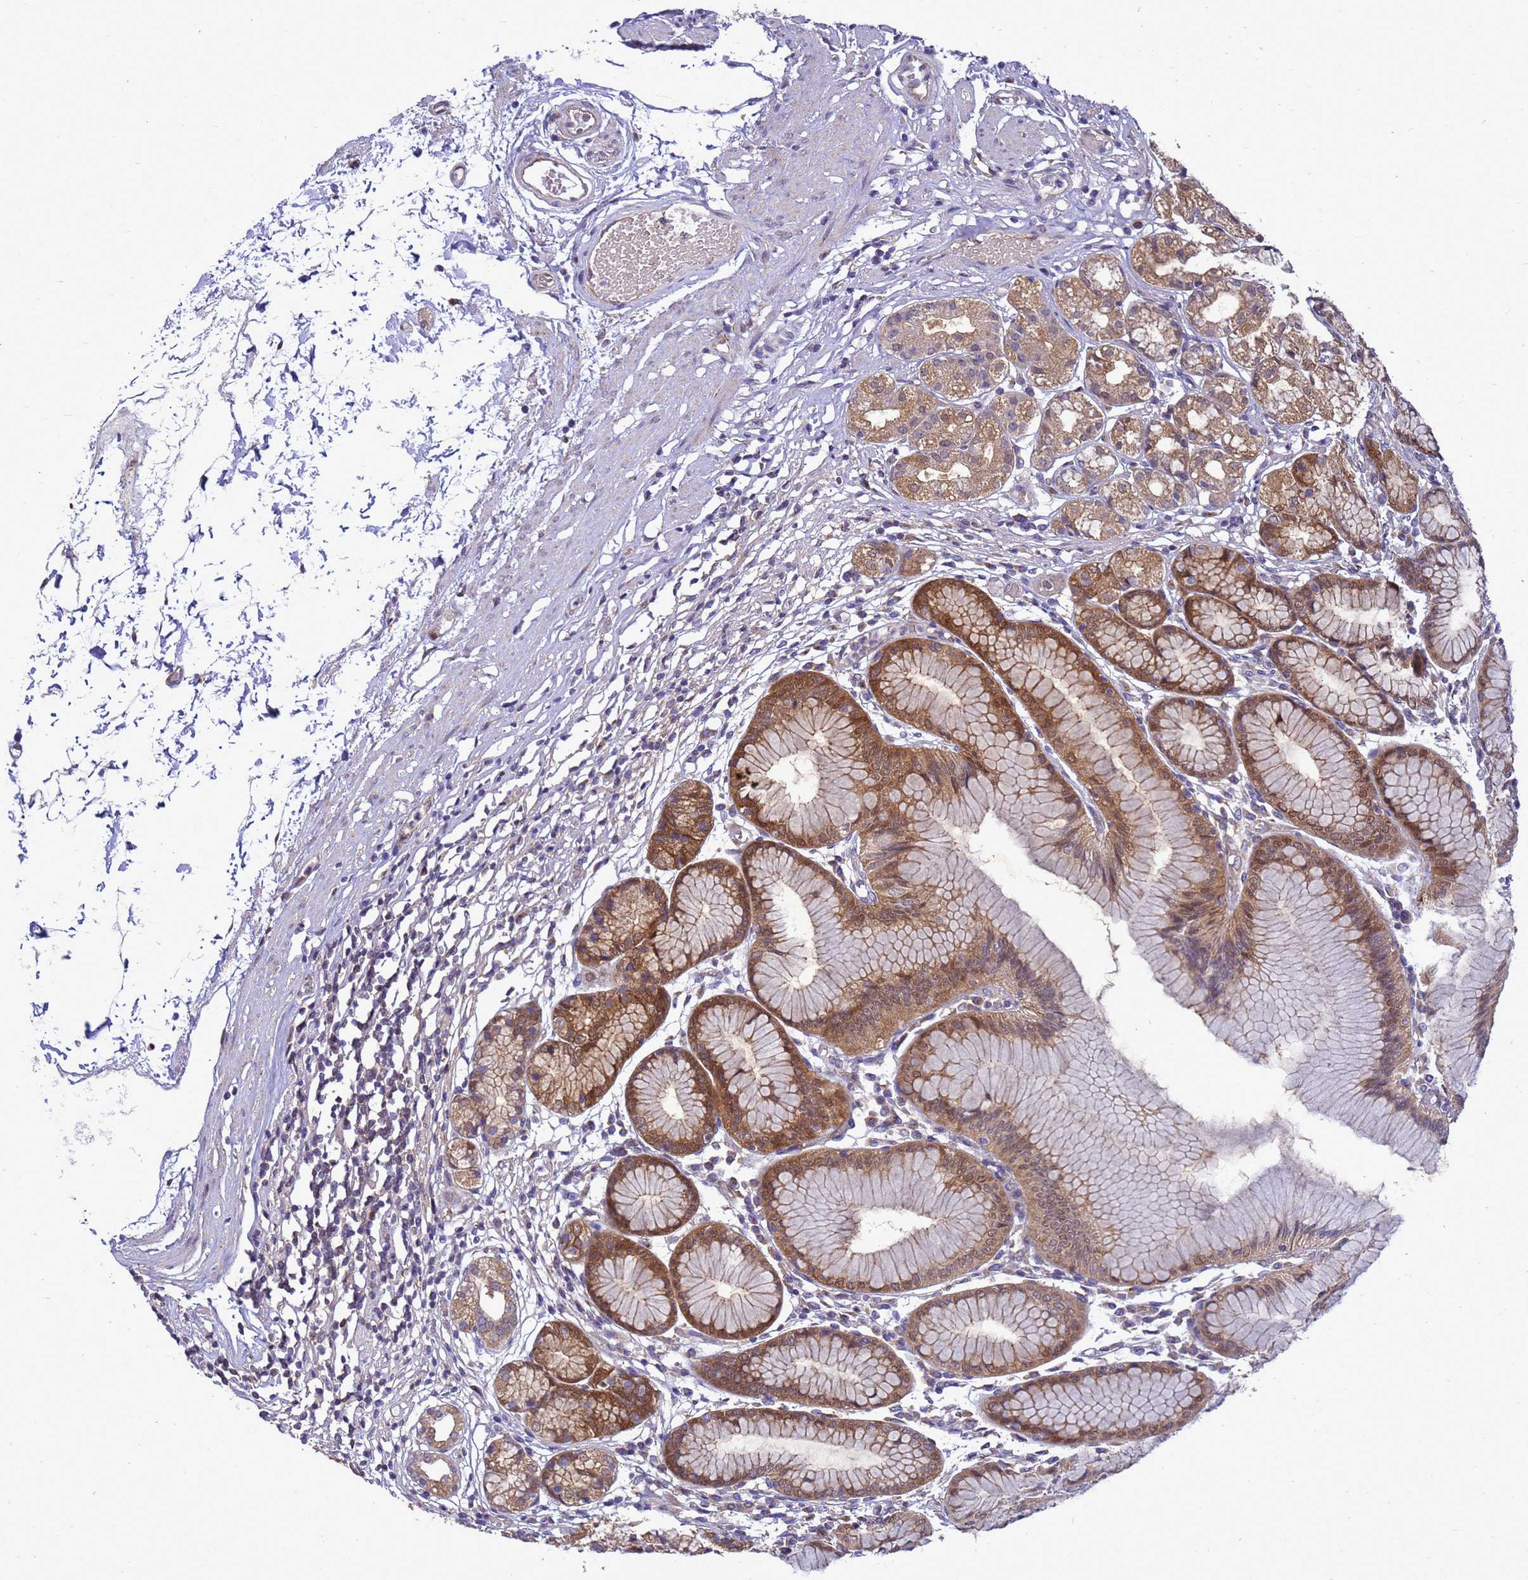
{"staining": {"intensity": "moderate", "quantity": "25%-75%", "location": "cytoplasmic/membranous,nuclear"}, "tissue": "stomach", "cell_type": "Glandular cells", "image_type": "normal", "snomed": [{"axis": "morphology", "description": "Normal tissue, NOS"}, {"axis": "topography", "description": "Stomach"}], "caption": "Immunohistochemical staining of unremarkable human stomach displays 25%-75% levels of moderate cytoplasmic/membranous,nuclear protein expression in approximately 25%-75% of glandular cells. Immunohistochemistry (ihc) stains the protein in brown and the nuclei are stained blue.", "gene": "EIF4EBP3", "patient": {"sex": "female", "age": 57}}